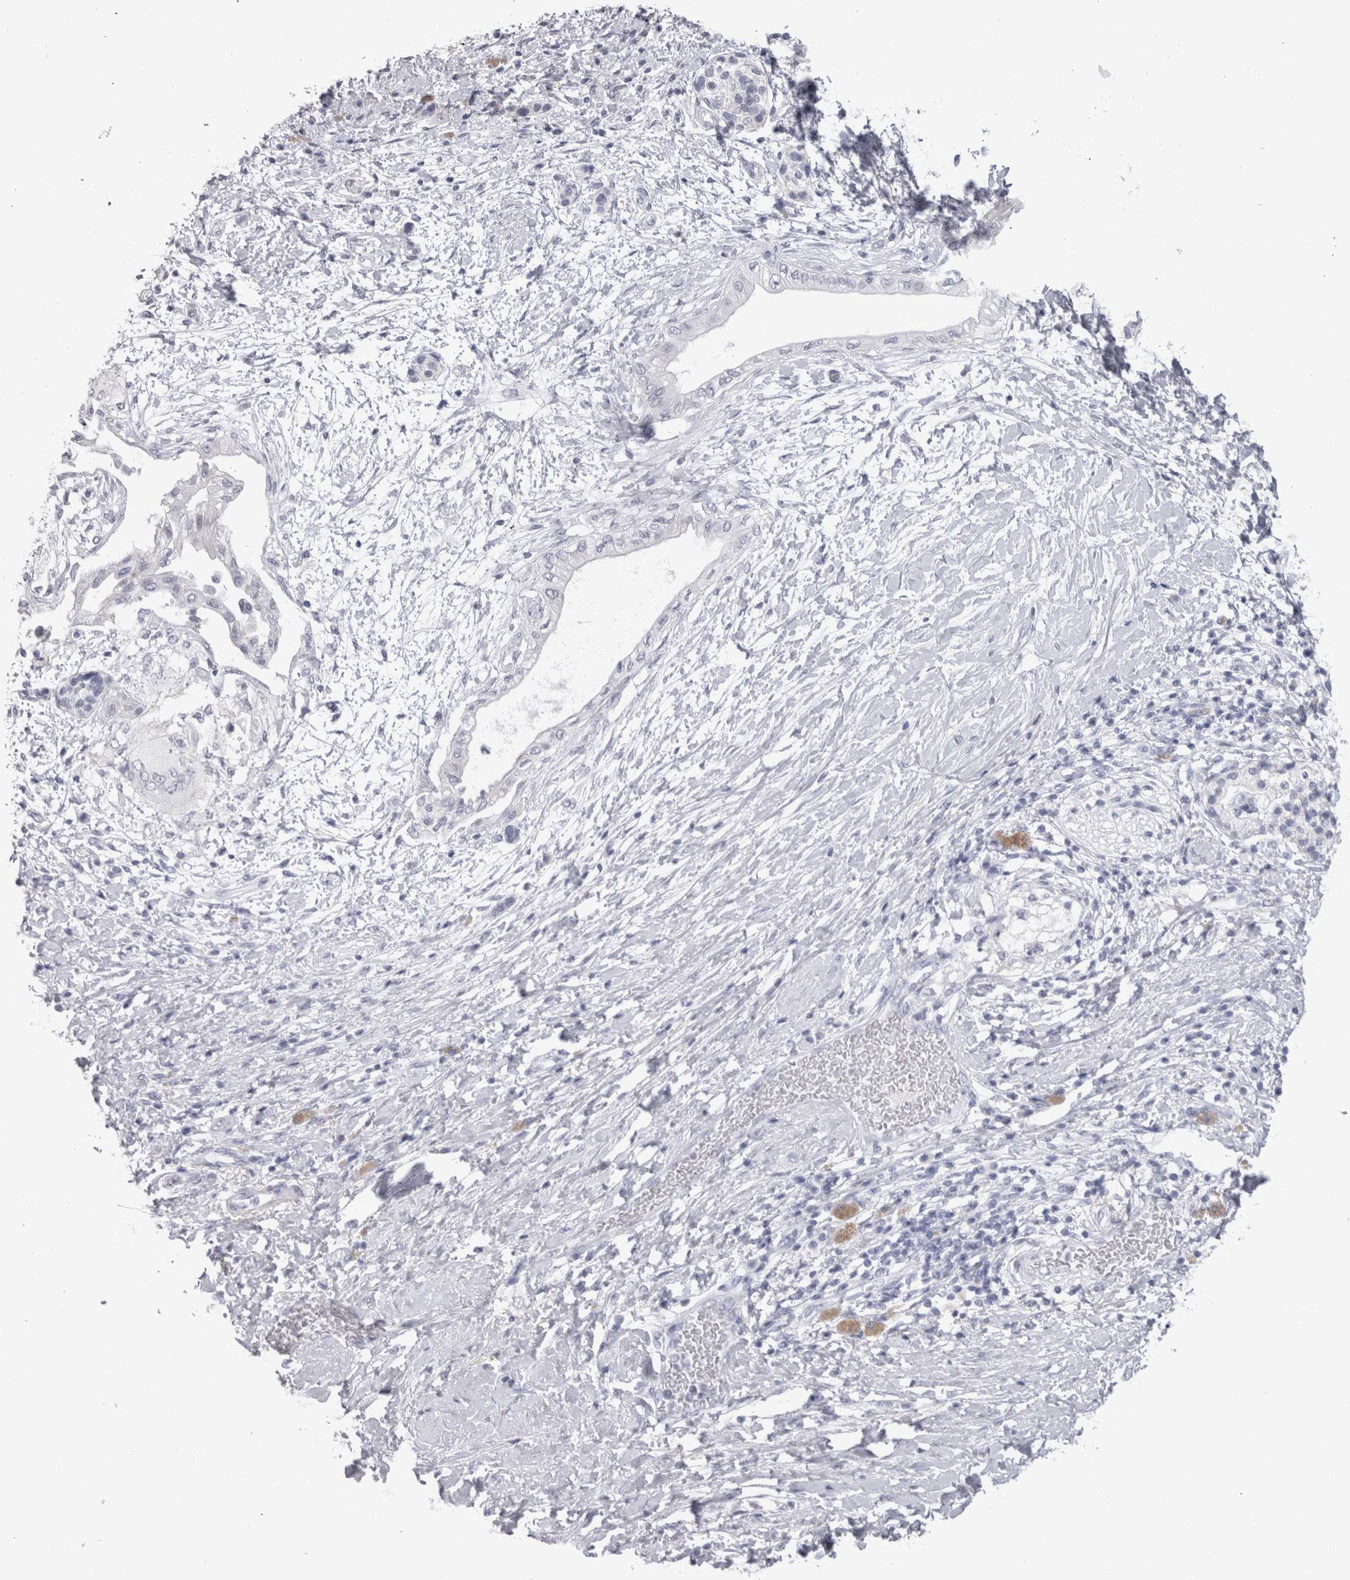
{"staining": {"intensity": "negative", "quantity": "none", "location": "none"}, "tissue": "pancreatic cancer", "cell_type": "Tumor cells", "image_type": "cancer", "snomed": [{"axis": "morphology", "description": "Normal tissue, NOS"}, {"axis": "morphology", "description": "Adenocarcinoma, NOS"}, {"axis": "topography", "description": "Pancreas"}, {"axis": "topography", "description": "Duodenum"}], "caption": "Immunohistochemistry photomicrograph of human adenocarcinoma (pancreatic) stained for a protein (brown), which reveals no staining in tumor cells. The staining was performed using DAB (3,3'-diaminobenzidine) to visualize the protein expression in brown, while the nuclei were stained in blue with hematoxylin (Magnification: 20x).", "gene": "ADAM2", "patient": {"sex": "female", "age": 60}}